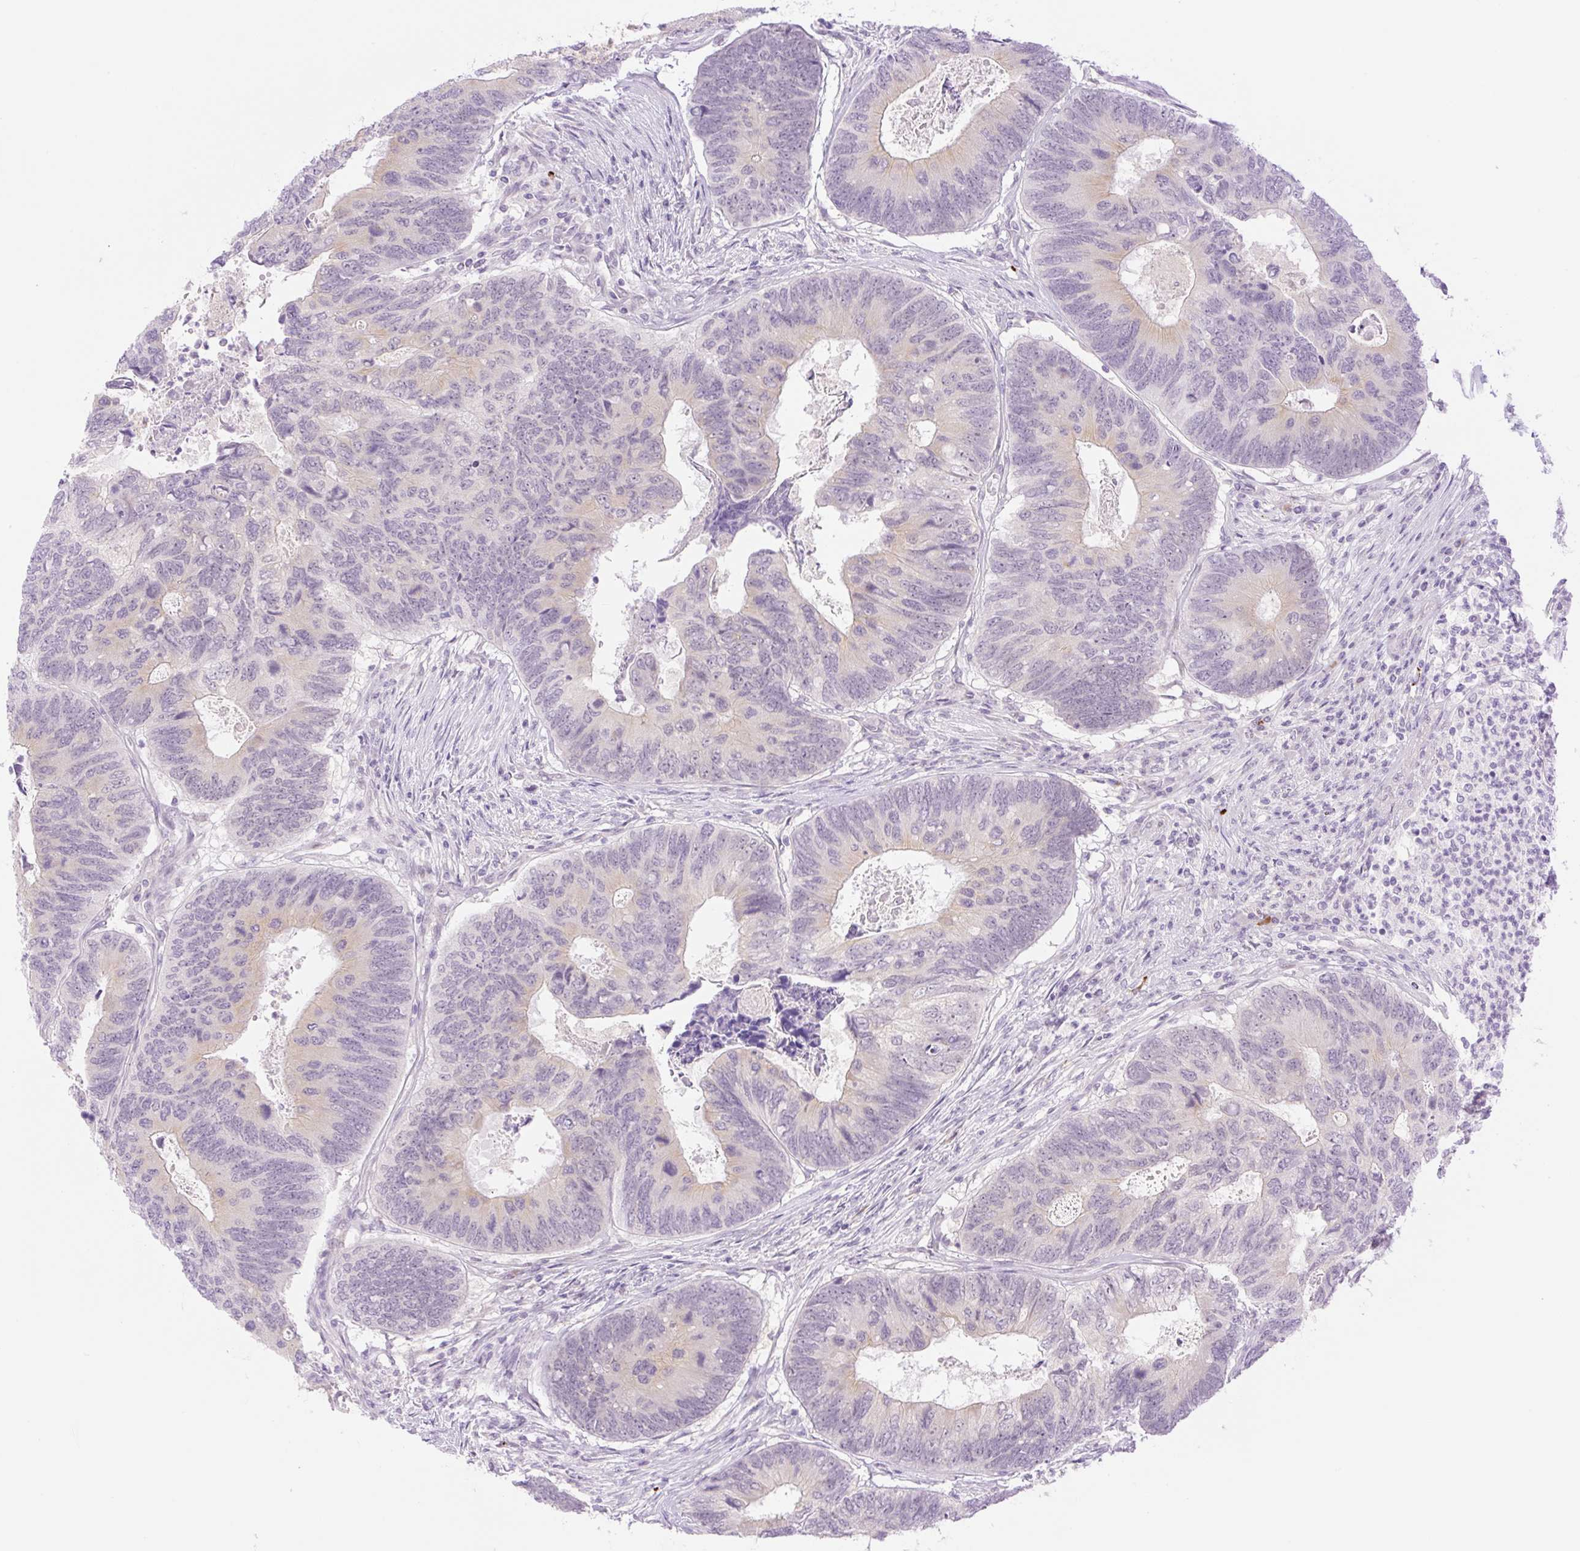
{"staining": {"intensity": "weak", "quantity": "<25%", "location": "cytoplasmic/membranous"}, "tissue": "colorectal cancer", "cell_type": "Tumor cells", "image_type": "cancer", "snomed": [{"axis": "morphology", "description": "Adenocarcinoma, NOS"}, {"axis": "topography", "description": "Colon"}], "caption": "A high-resolution histopathology image shows immunohistochemistry staining of colorectal cancer, which displays no significant staining in tumor cells. (Stains: DAB (3,3'-diaminobenzidine) immunohistochemistry (IHC) with hematoxylin counter stain, Microscopy: brightfield microscopy at high magnification).", "gene": "SPRYD4", "patient": {"sex": "female", "age": 67}}